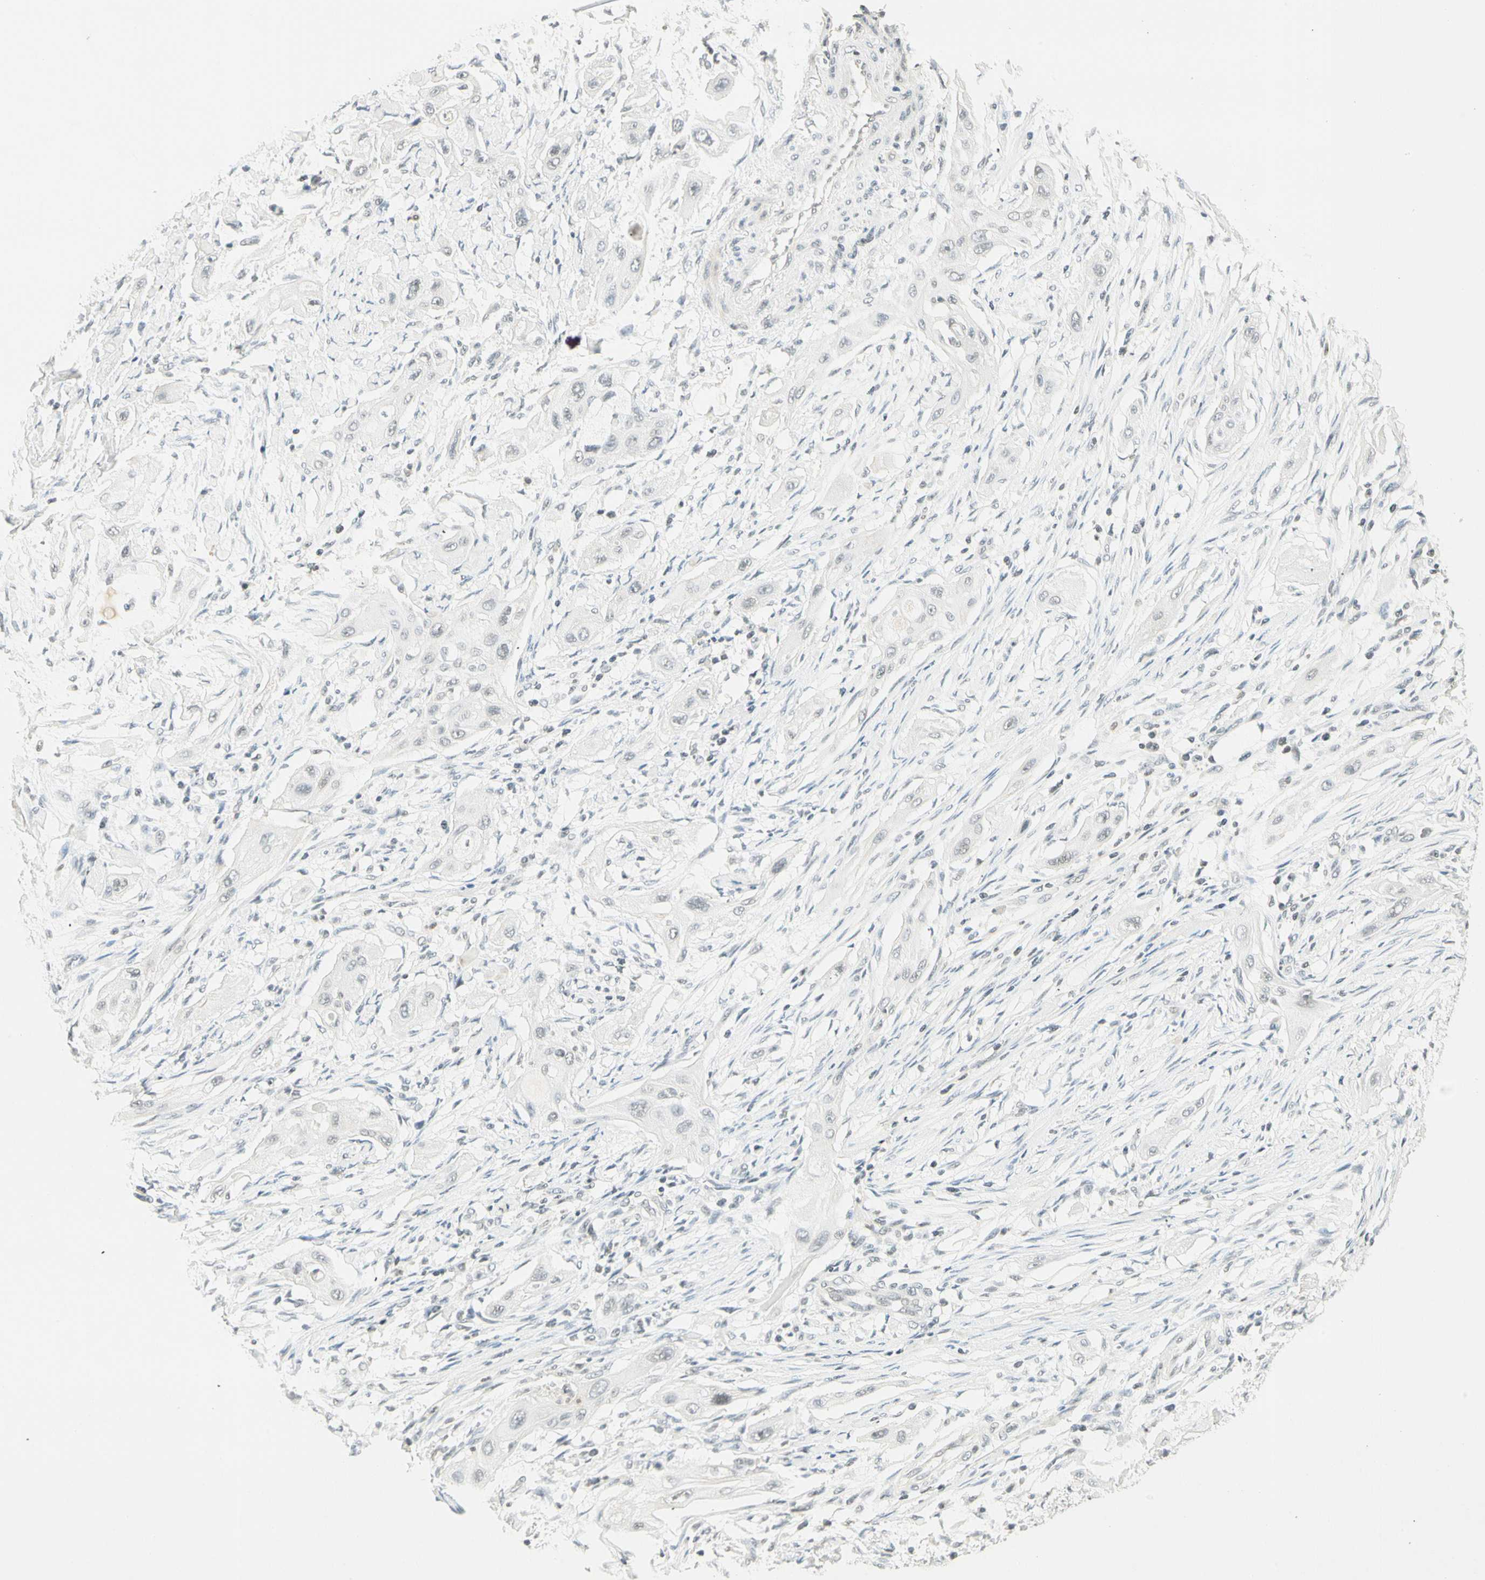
{"staining": {"intensity": "weak", "quantity": "<25%", "location": "nuclear"}, "tissue": "lung cancer", "cell_type": "Tumor cells", "image_type": "cancer", "snomed": [{"axis": "morphology", "description": "Squamous cell carcinoma, NOS"}, {"axis": "topography", "description": "Lung"}], "caption": "An immunohistochemistry (IHC) photomicrograph of lung squamous cell carcinoma is shown. There is no staining in tumor cells of lung squamous cell carcinoma. (DAB (3,3'-diaminobenzidine) immunohistochemistry (IHC) visualized using brightfield microscopy, high magnification).", "gene": "SMAD3", "patient": {"sex": "female", "age": 47}}